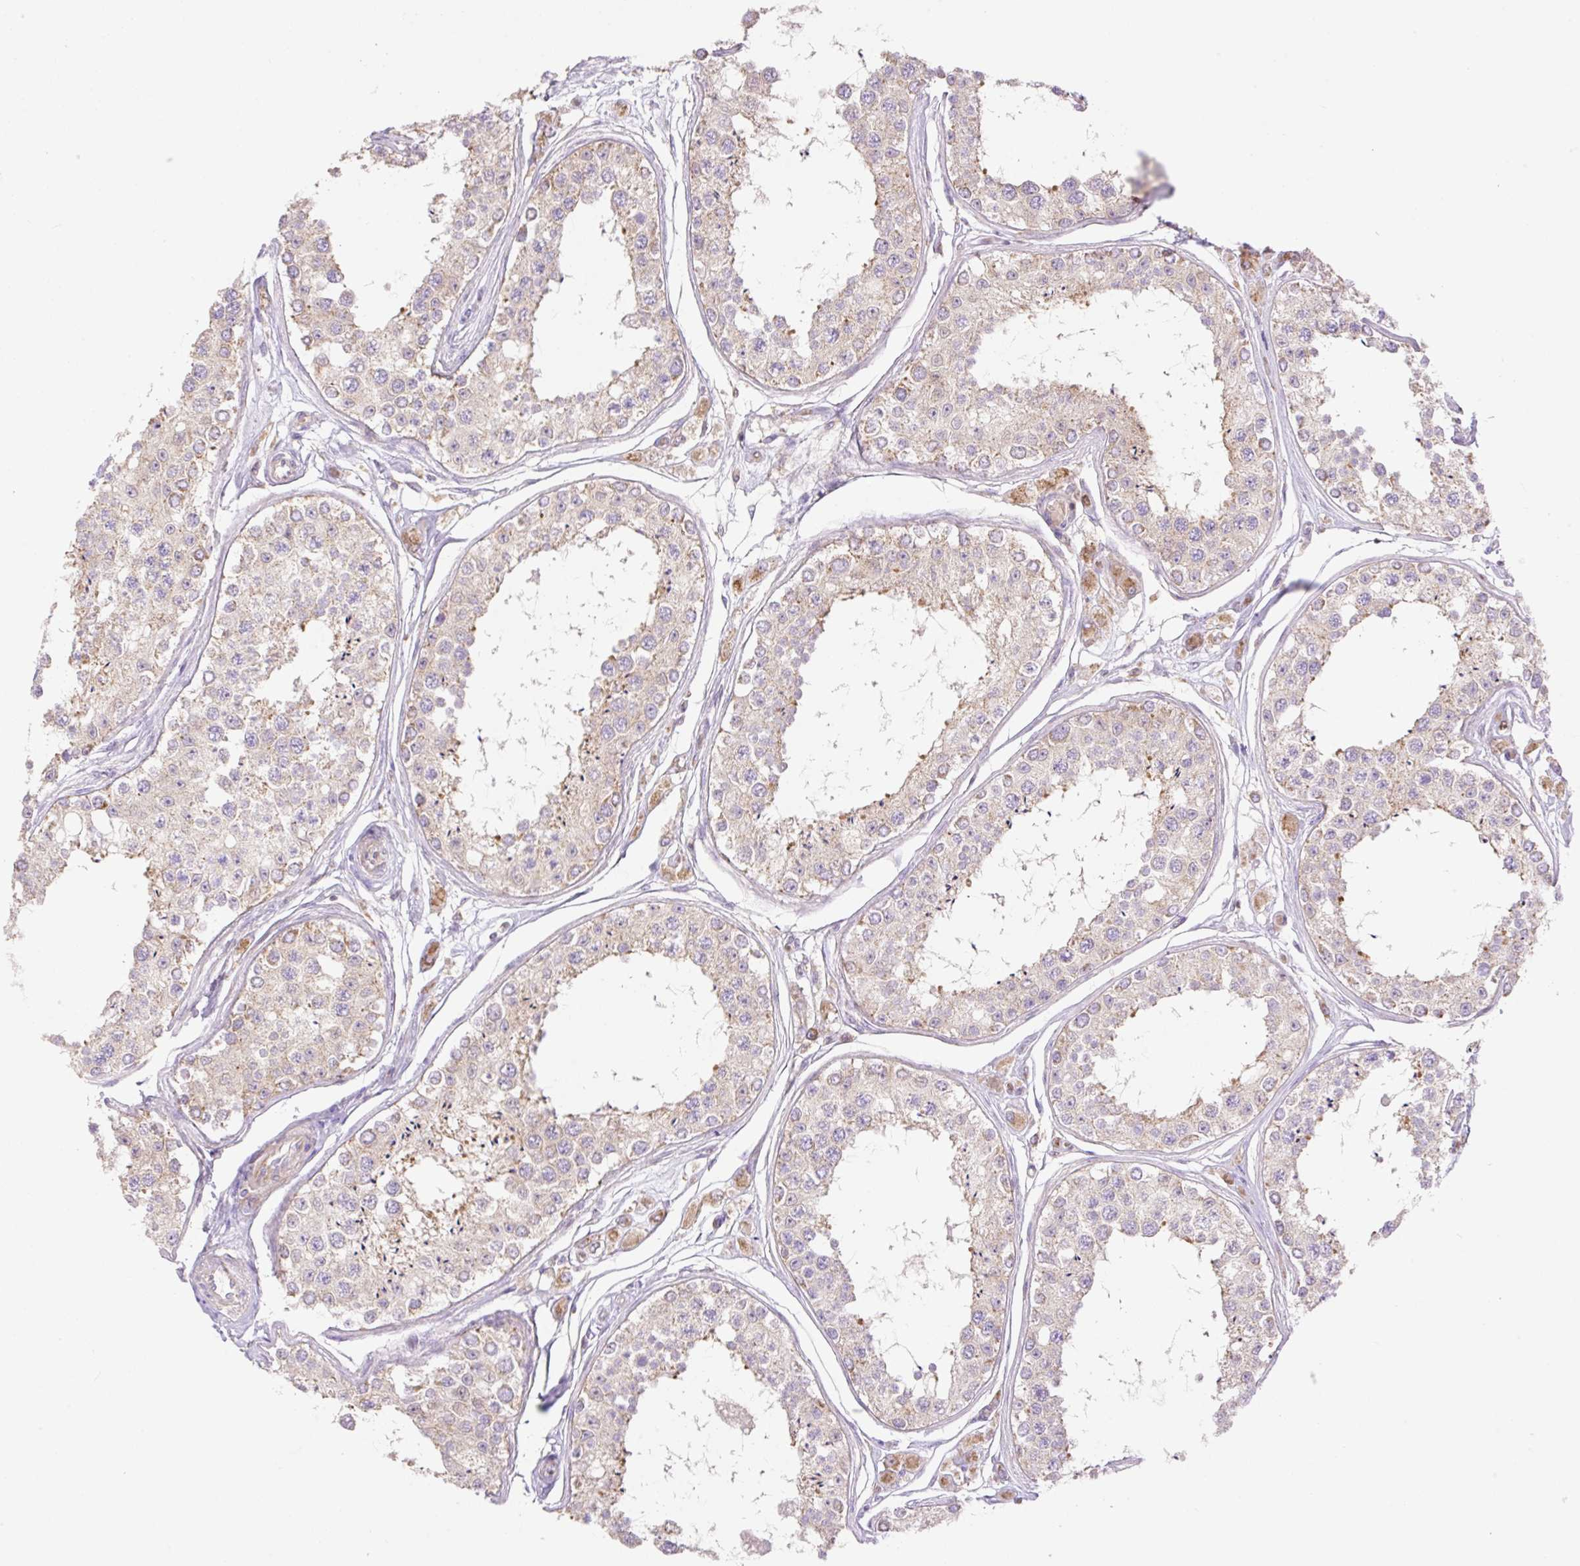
{"staining": {"intensity": "weak", "quantity": "25%-75%", "location": "cytoplasmic/membranous"}, "tissue": "testis", "cell_type": "Cells in seminiferous ducts", "image_type": "normal", "snomed": [{"axis": "morphology", "description": "Normal tissue, NOS"}, {"axis": "topography", "description": "Testis"}], "caption": "Testis stained with DAB (3,3'-diaminobenzidine) immunohistochemistry (IHC) displays low levels of weak cytoplasmic/membranous expression in approximately 25%-75% of cells in seminiferous ducts.", "gene": "VPS25", "patient": {"sex": "male", "age": 25}}